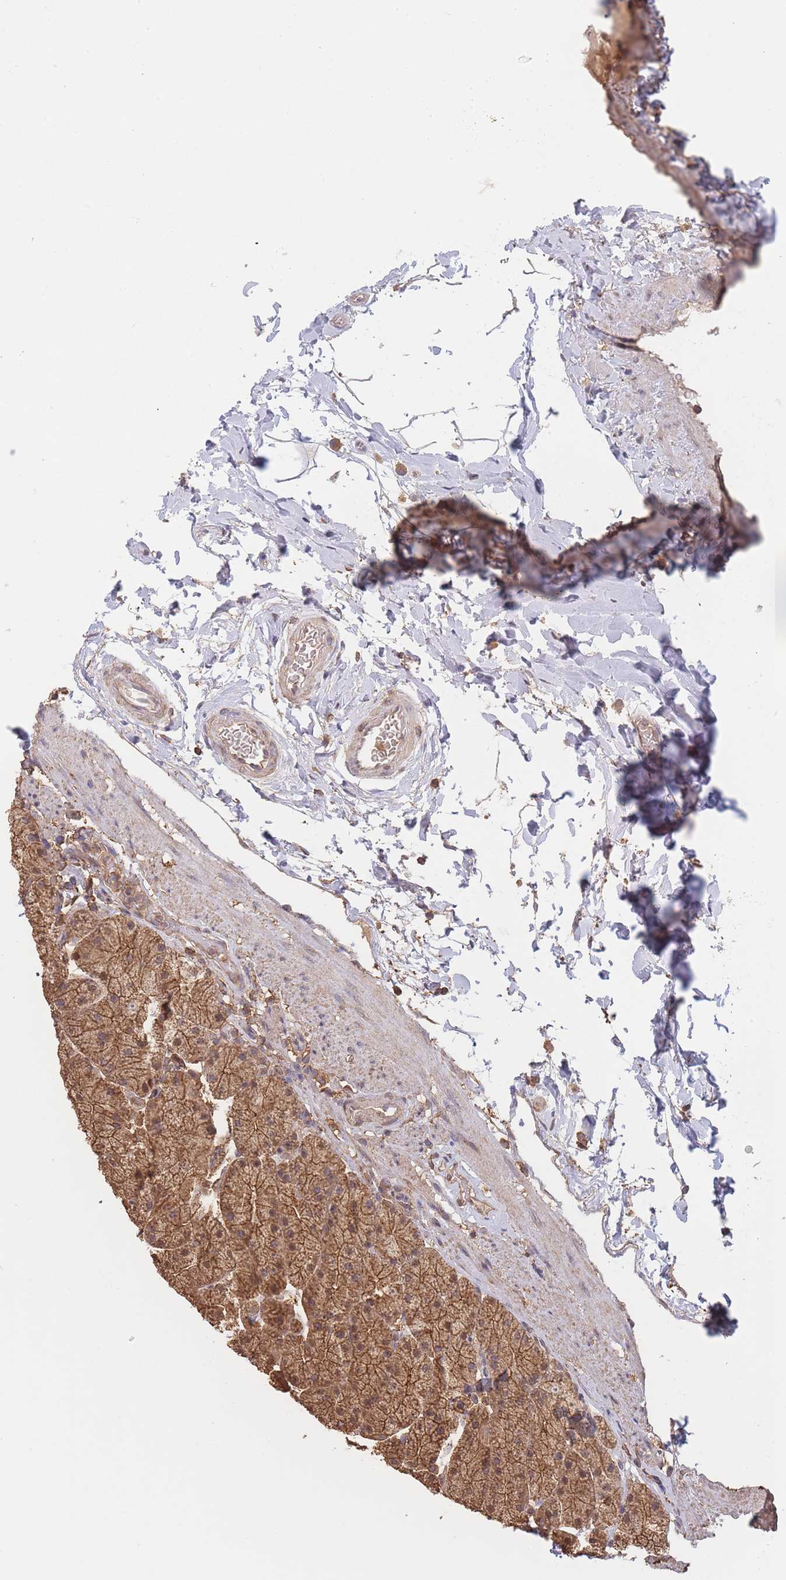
{"staining": {"intensity": "moderate", "quantity": ">75%", "location": "cytoplasmic/membranous,nuclear"}, "tissue": "stomach", "cell_type": "Glandular cells", "image_type": "normal", "snomed": [{"axis": "morphology", "description": "Normal tissue, NOS"}, {"axis": "topography", "description": "Stomach, upper"}, {"axis": "topography", "description": "Stomach, lower"}], "caption": "Brown immunohistochemical staining in unremarkable human stomach shows moderate cytoplasmic/membranous,nuclear positivity in approximately >75% of glandular cells.", "gene": "METRN", "patient": {"sex": "male", "age": 67}}